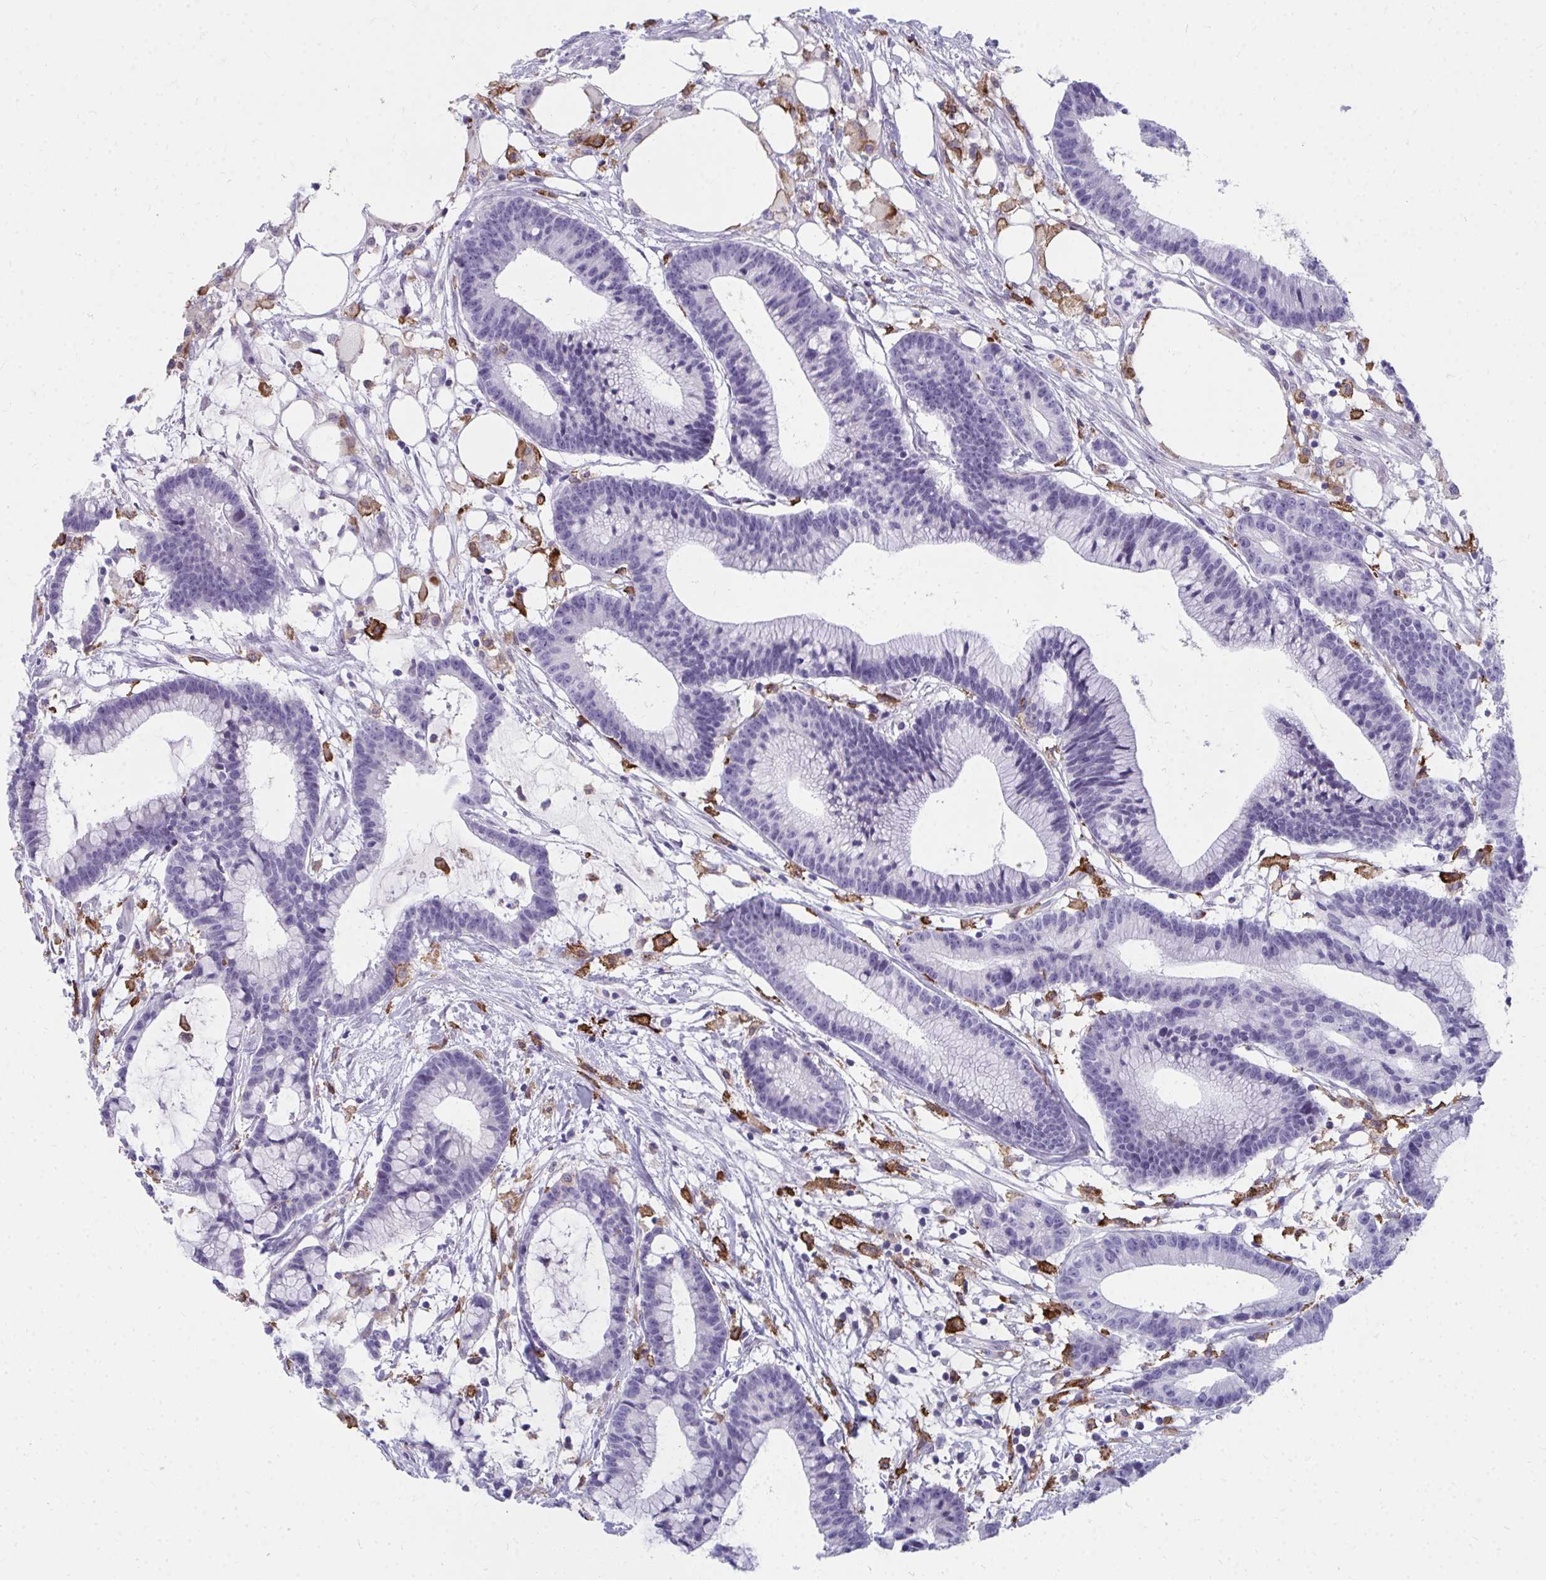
{"staining": {"intensity": "negative", "quantity": "none", "location": "none"}, "tissue": "colorectal cancer", "cell_type": "Tumor cells", "image_type": "cancer", "snomed": [{"axis": "morphology", "description": "Adenocarcinoma, NOS"}, {"axis": "topography", "description": "Colon"}], "caption": "High magnification brightfield microscopy of colorectal adenocarcinoma stained with DAB (brown) and counterstained with hematoxylin (blue): tumor cells show no significant expression. (Brightfield microscopy of DAB immunohistochemistry (IHC) at high magnification).", "gene": "CD163", "patient": {"sex": "female", "age": 78}}